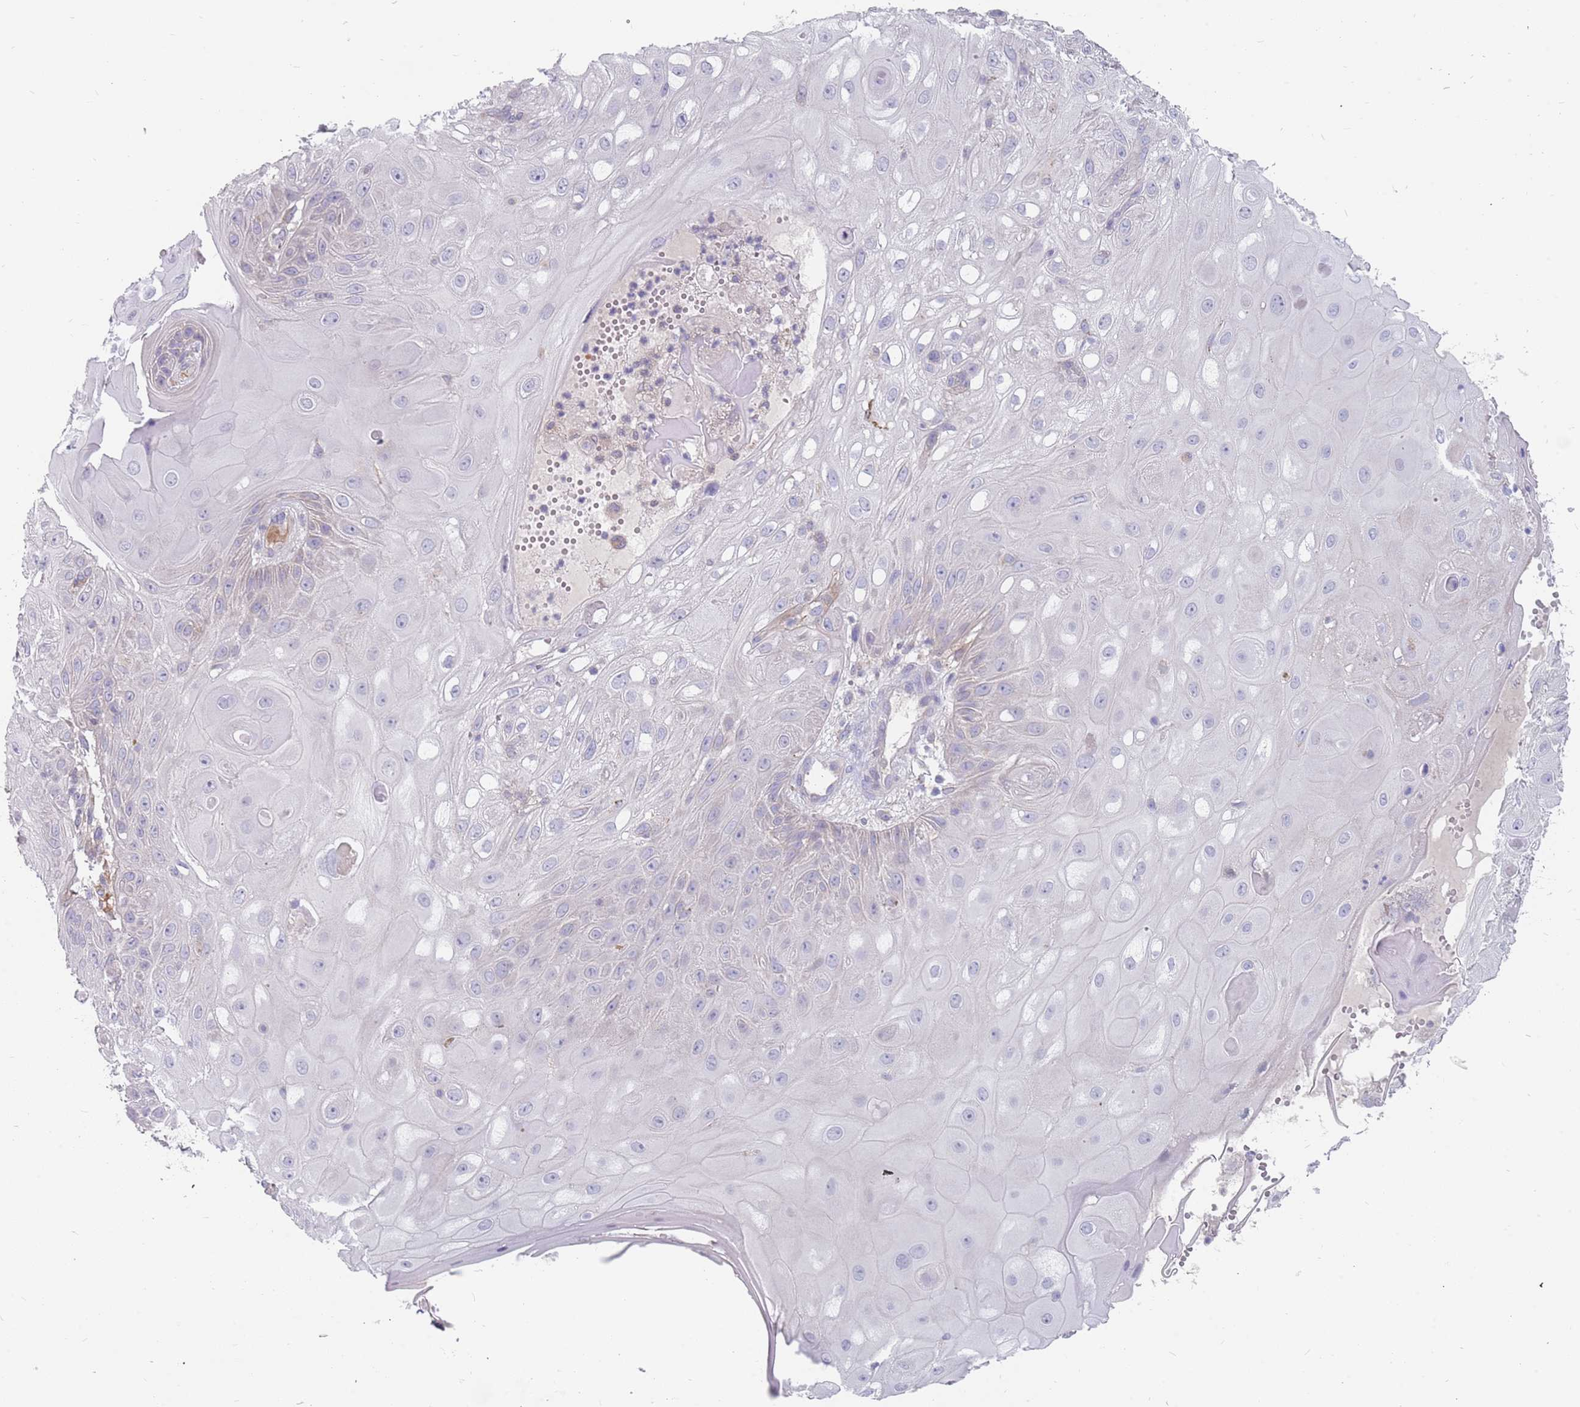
{"staining": {"intensity": "negative", "quantity": "none", "location": "none"}, "tissue": "skin cancer", "cell_type": "Tumor cells", "image_type": "cancer", "snomed": [{"axis": "morphology", "description": "Normal tissue, NOS"}, {"axis": "morphology", "description": "Squamous cell carcinoma, NOS"}, {"axis": "topography", "description": "Skin"}, {"axis": "topography", "description": "Cartilage tissue"}], "caption": "DAB immunohistochemical staining of human skin cancer (squamous cell carcinoma) displays no significant positivity in tumor cells.", "gene": "CMTR2", "patient": {"sex": "female", "age": 79}}